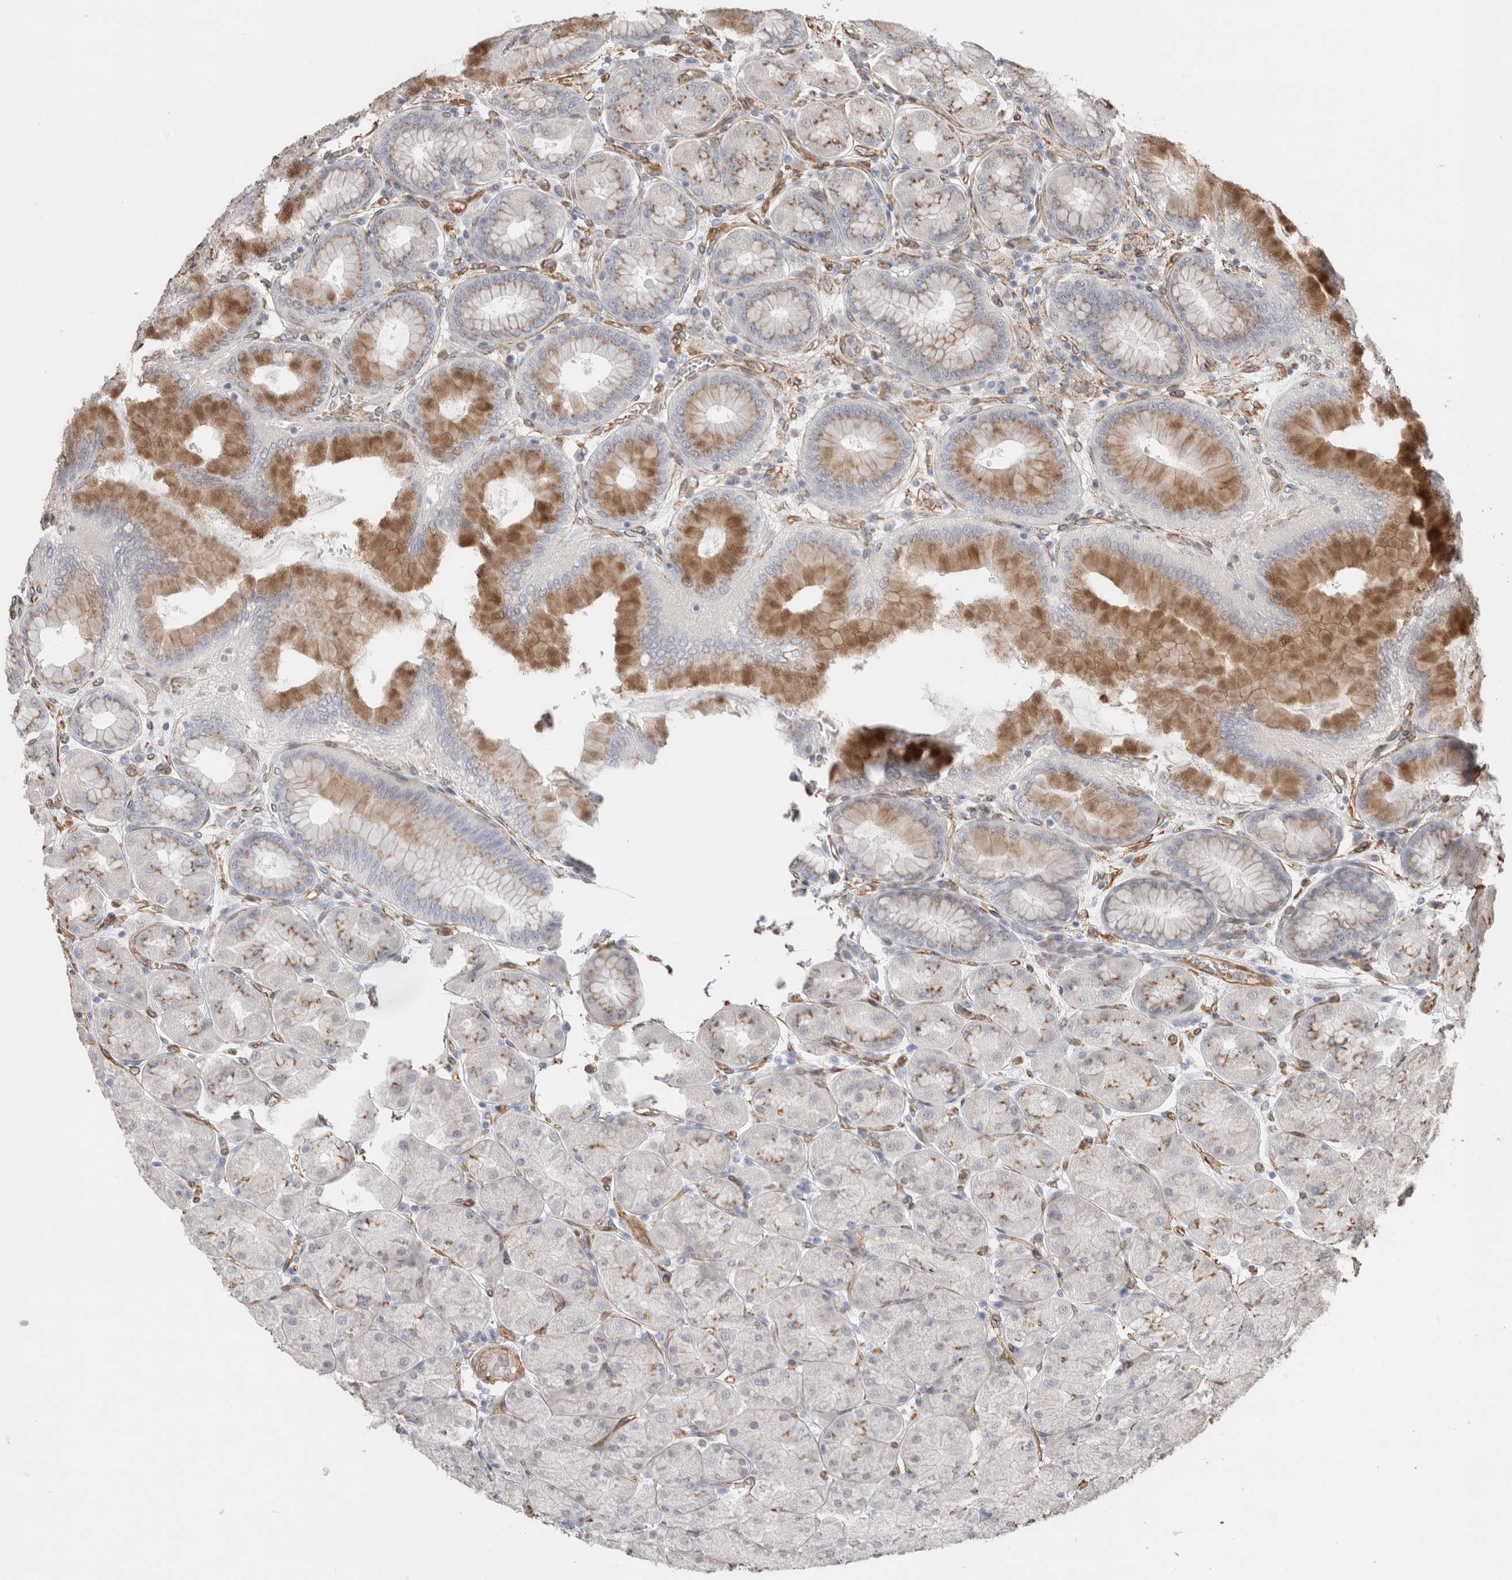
{"staining": {"intensity": "strong", "quantity": "<25%", "location": "cytoplasmic/membranous"}, "tissue": "stomach", "cell_type": "Glandular cells", "image_type": "normal", "snomed": [{"axis": "morphology", "description": "Normal tissue, NOS"}, {"axis": "topography", "description": "Stomach, upper"}], "caption": "IHC (DAB (3,3'-diaminobenzidine)) staining of unremarkable human stomach shows strong cytoplasmic/membranous protein positivity in about <25% of glandular cells.", "gene": "CAAP1", "patient": {"sex": "female", "age": 56}}